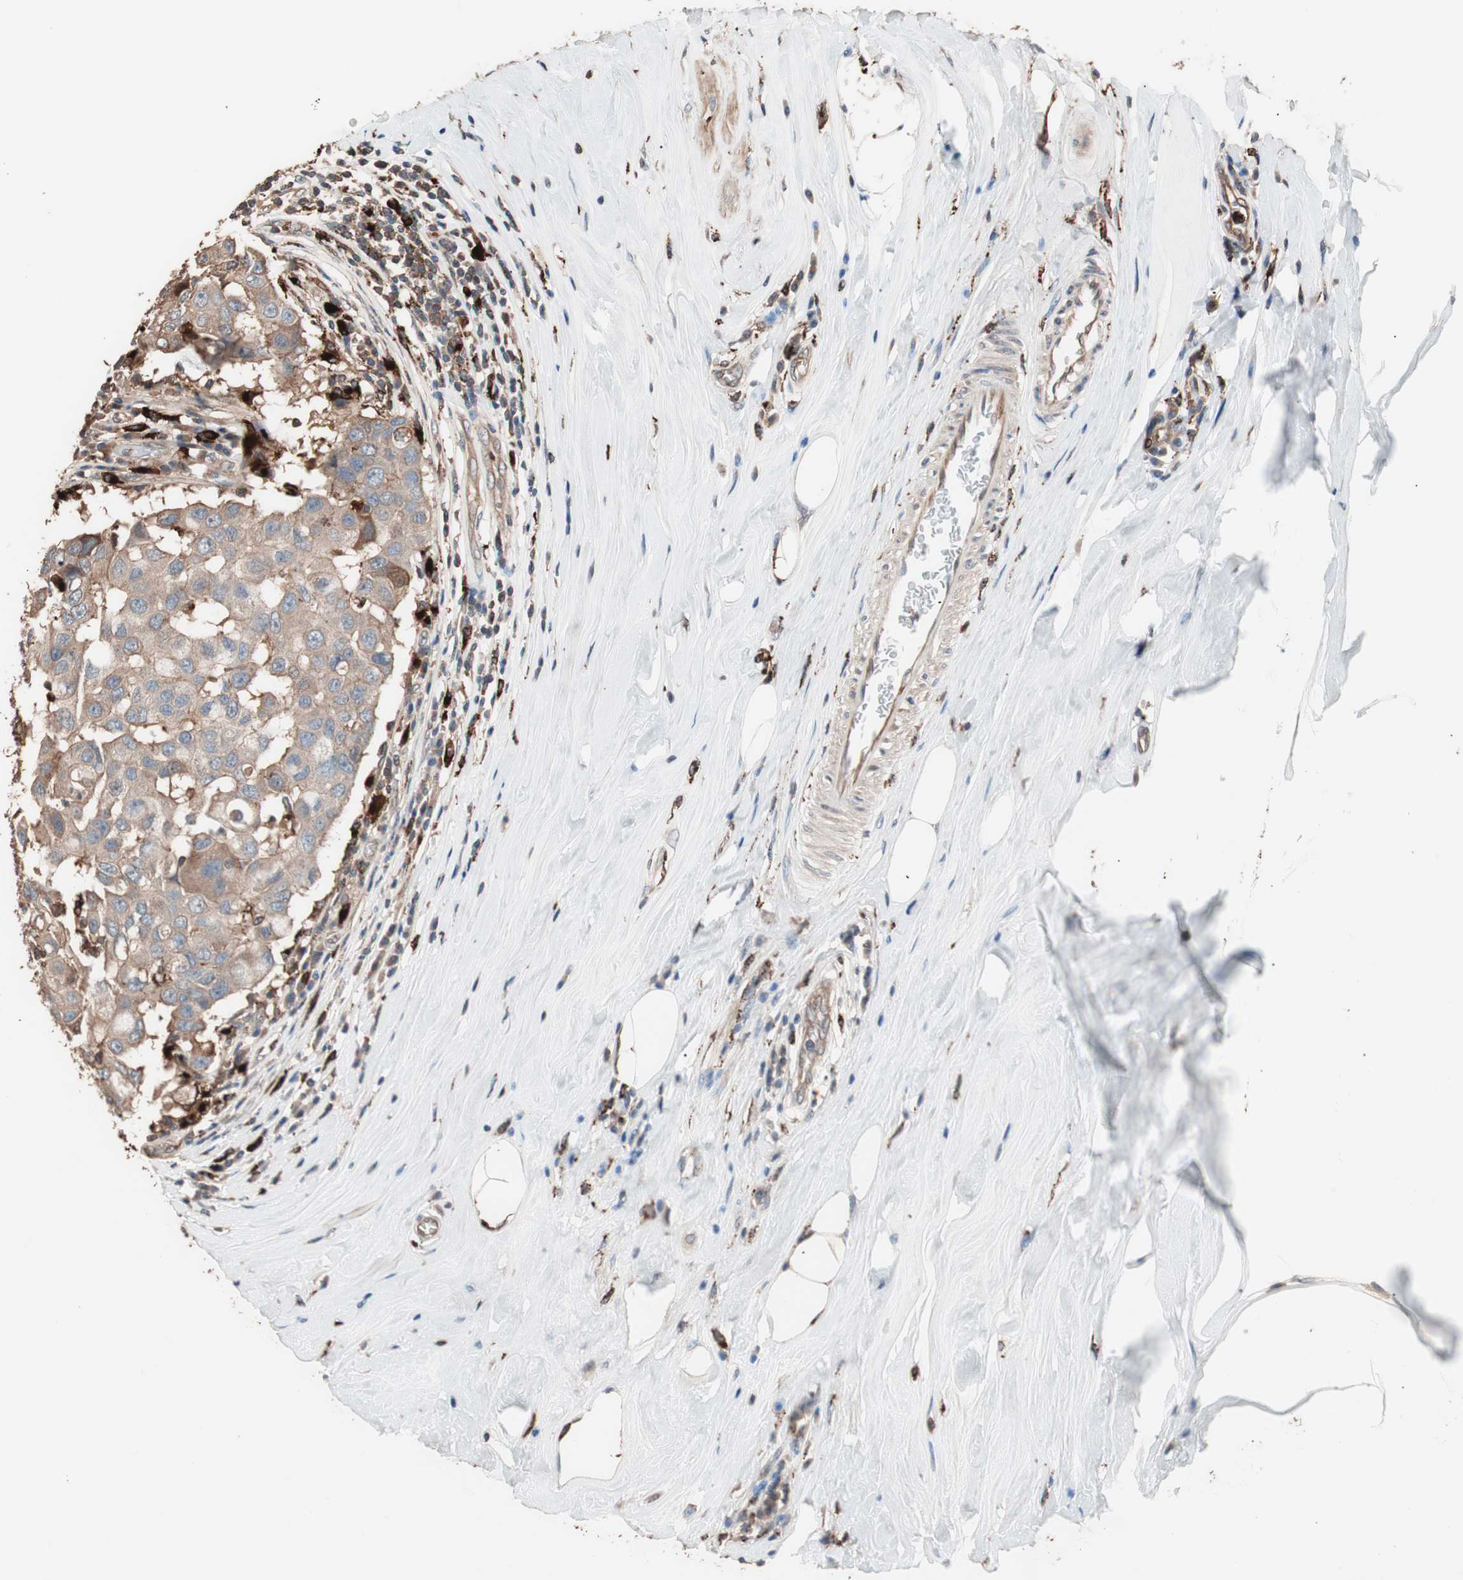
{"staining": {"intensity": "moderate", "quantity": ">75%", "location": "cytoplasmic/membranous"}, "tissue": "breast cancer", "cell_type": "Tumor cells", "image_type": "cancer", "snomed": [{"axis": "morphology", "description": "Duct carcinoma"}, {"axis": "topography", "description": "Breast"}], "caption": "A brown stain highlights moderate cytoplasmic/membranous staining of a protein in breast invasive ductal carcinoma tumor cells.", "gene": "CCT3", "patient": {"sex": "female", "age": 27}}